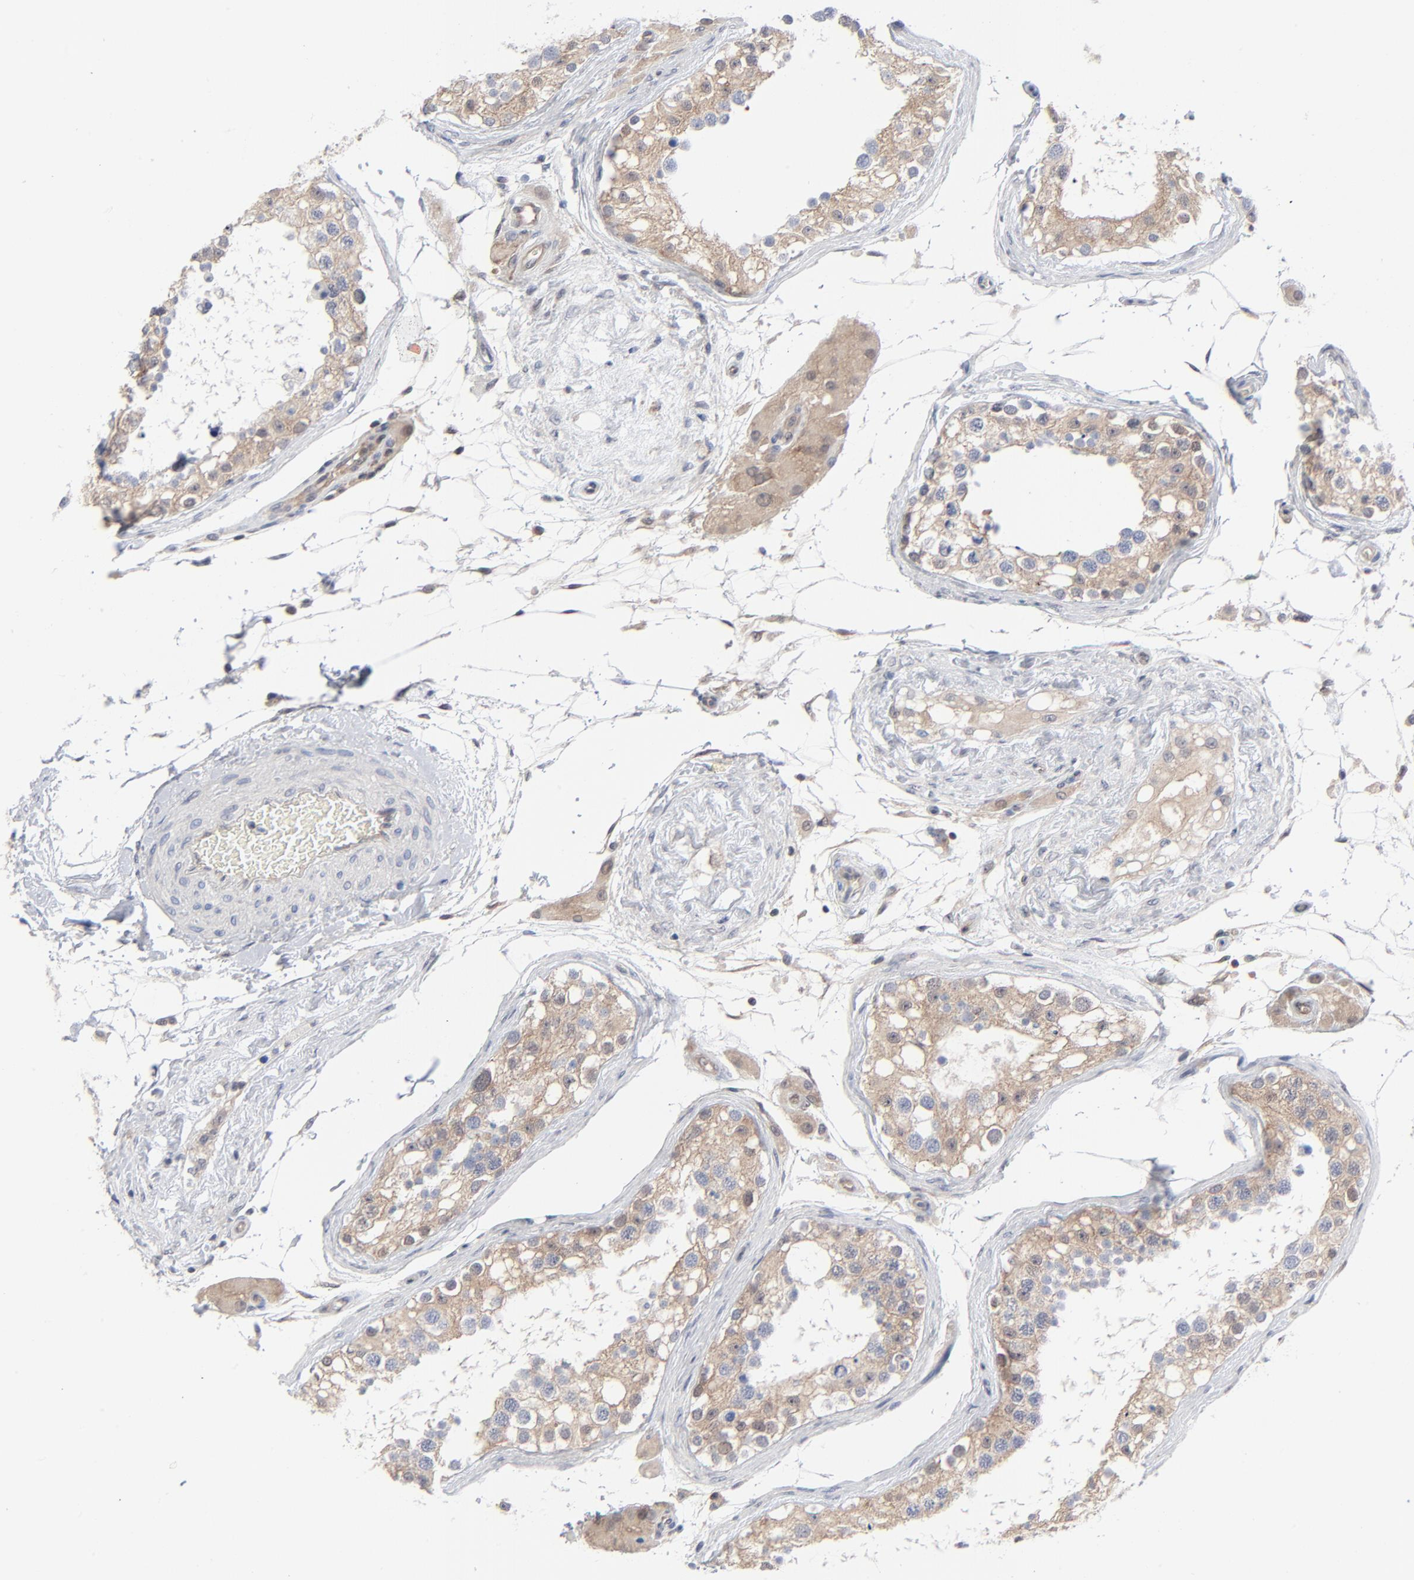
{"staining": {"intensity": "weak", "quantity": "25%-75%", "location": "cytoplasmic/membranous"}, "tissue": "testis", "cell_type": "Cells in seminiferous ducts", "image_type": "normal", "snomed": [{"axis": "morphology", "description": "Normal tissue, NOS"}, {"axis": "topography", "description": "Testis"}], "caption": "Immunohistochemistry (IHC) (DAB) staining of unremarkable testis reveals weak cytoplasmic/membranous protein positivity in about 25%-75% of cells in seminiferous ducts. The staining was performed using DAB to visualize the protein expression in brown, while the nuclei were stained in blue with hematoxylin (Magnification: 20x).", "gene": "RPS6KB1", "patient": {"sex": "male", "age": 68}}